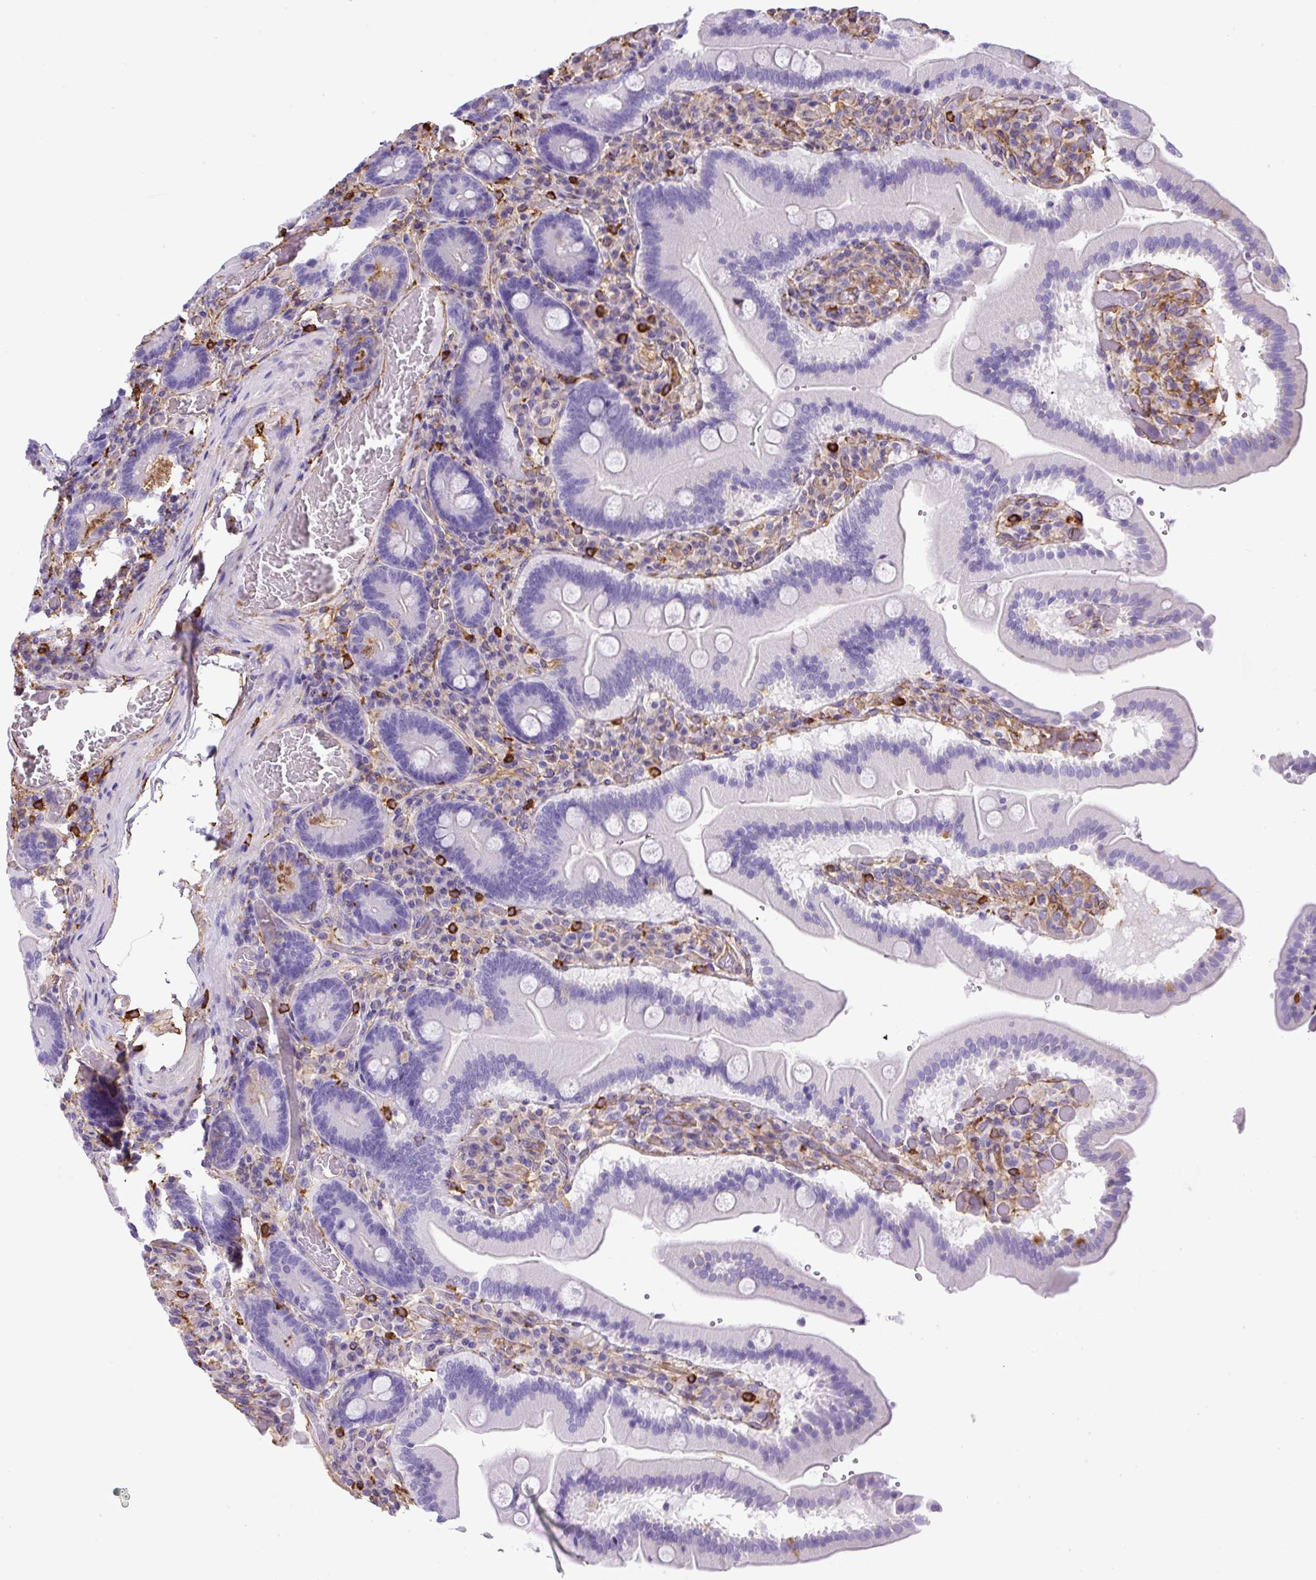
{"staining": {"intensity": "negative", "quantity": "none", "location": "none"}, "tissue": "duodenum", "cell_type": "Glandular cells", "image_type": "normal", "snomed": [{"axis": "morphology", "description": "Normal tissue, NOS"}, {"axis": "topography", "description": "Duodenum"}], "caption": "IHC image of unremarkable human duodenum stained for a protein (brown), which shows no staining in glandular cells.", "gene": "MAGEB5", "patient": {"sex": "female", "age": 62}}